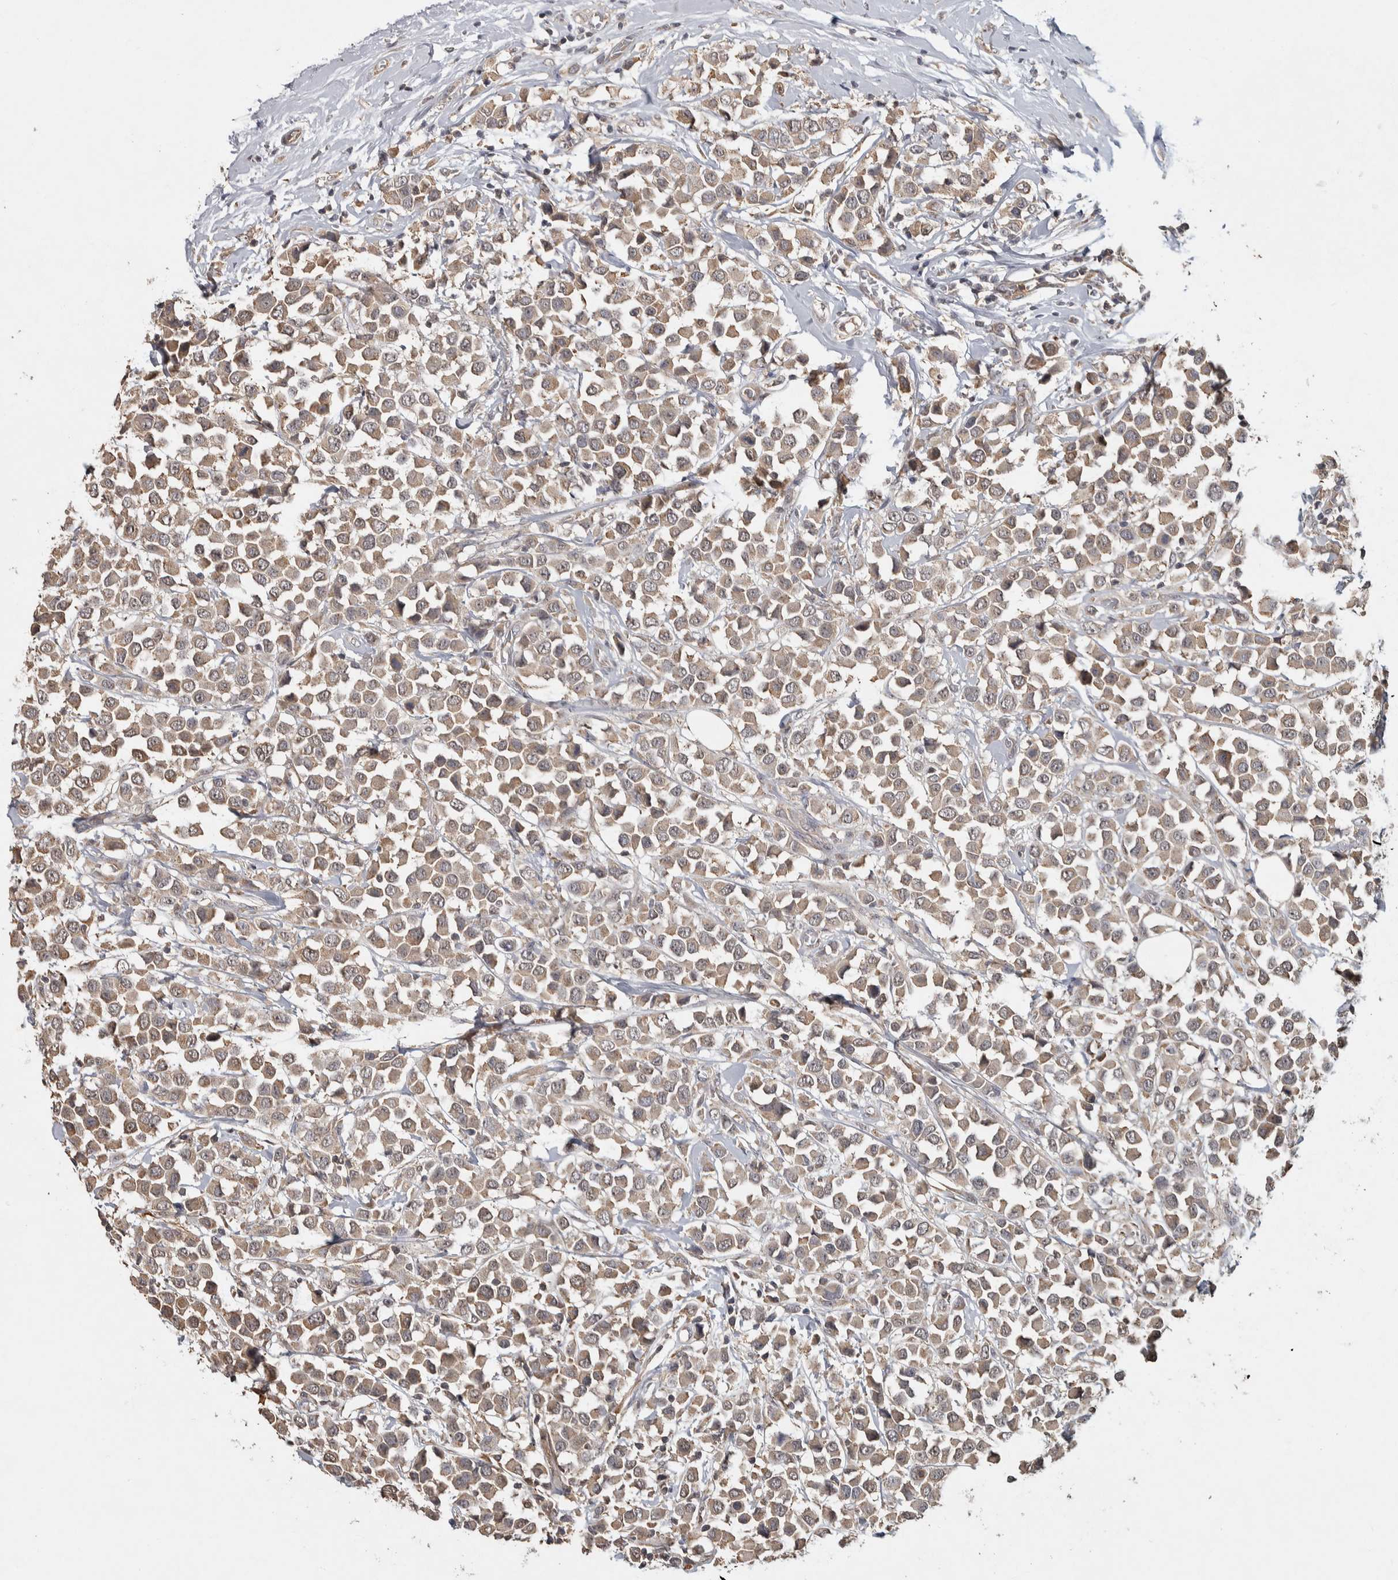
{"staining": {"intensity": "weak", "quantity": "25%-75%", "location": "cytoplasmic/membranous"}, "tissue": "breast cancer", "cell_type": "Tumor cells", "image_type": "cancer", "snomed": [{"axis": "morphology", "description": "Duct carcinoma"}, {"axis": "topography", "description": "Breast"}], "caption": "A low amount of weak cytoplasmic/membranous positivity is appreciated in about 25%-75% of tumor cells in breast cancer tissue.", "gene": "EIF3H", "patient": {"sex": "female", "age": 61}}